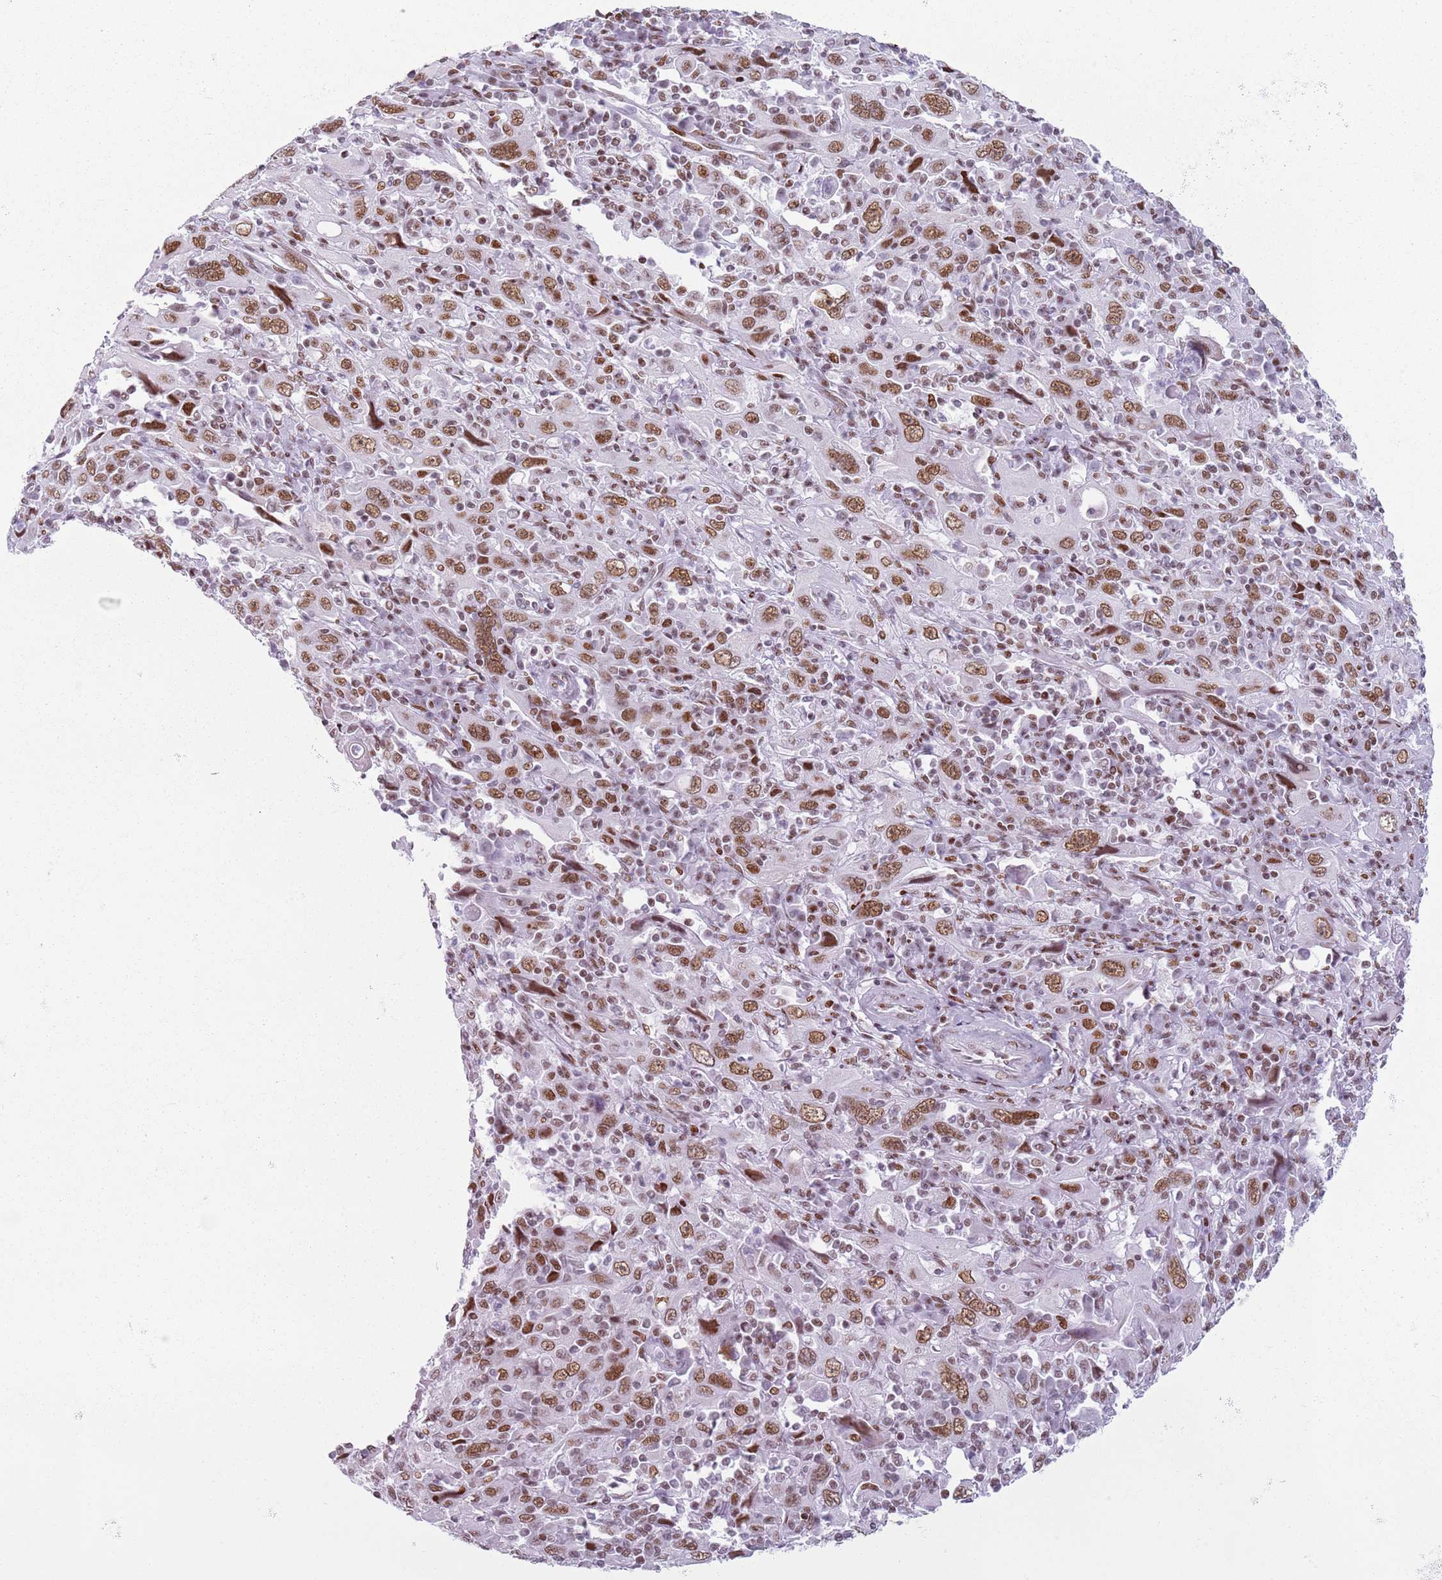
{"staining": {"intensity": "moderate", "quantity": ">75%", "location": "nuclear"}, "tissue": "cervical cancer", "cell_type": "Tumor cells", "image_type": "cancer", "snomed": [{"axis": "morphology", "description": "Squamous cell carcinoma, NOS"}, {"axis": "topography", "description": "Cervix"}], "caption": "IHC of human squamous cell carcinoma (cervical) exhibits medium levels of moderate nuclear expression in approximately >75% of tumor cells.", "gene": "FAM104B", "patient": {"sex": "female", "age": 46}}